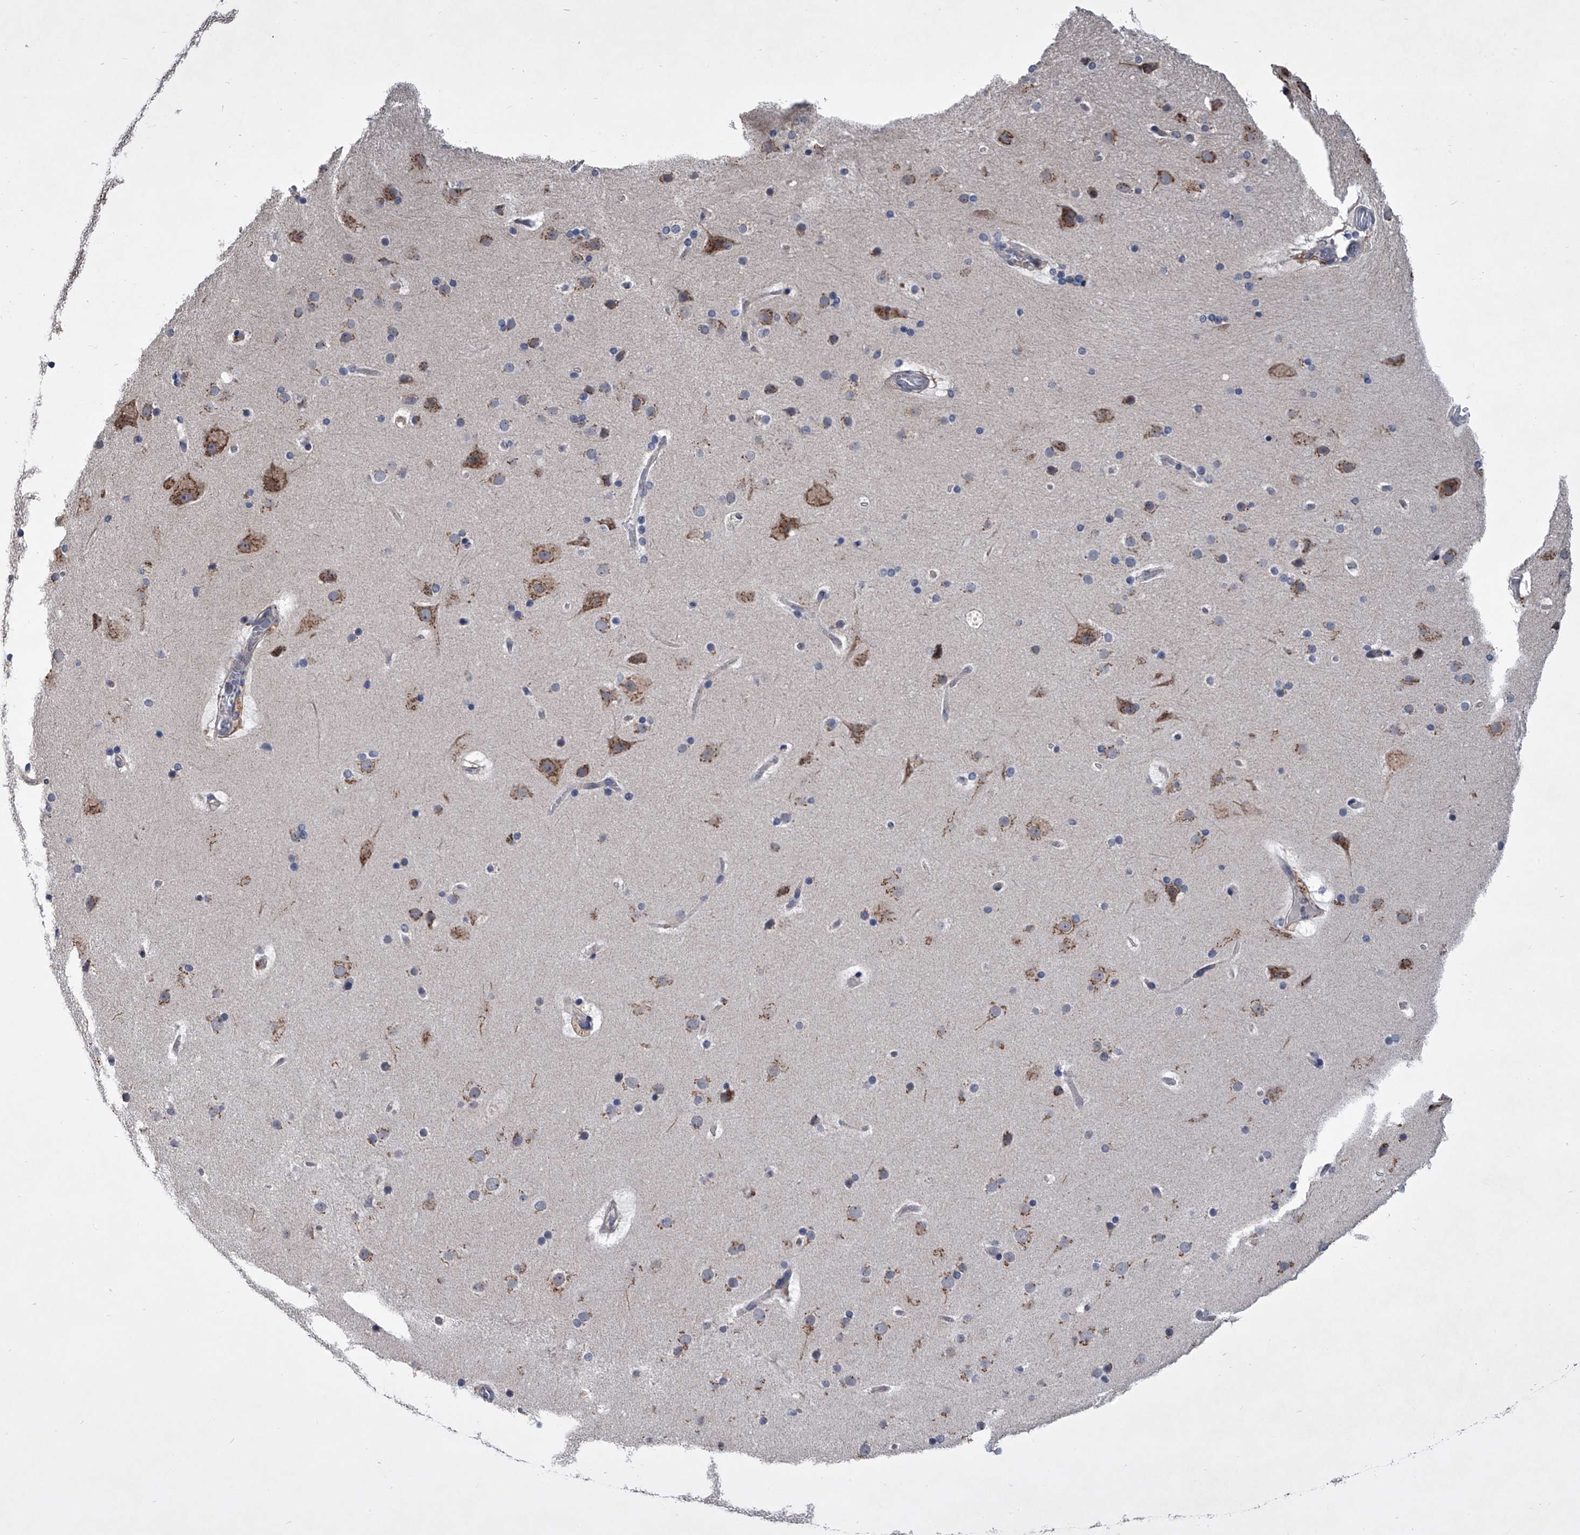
{"staining": {"intensity": "negative", "quantity": "none", "location": "none"}, "tissue": "cerebral cortex", "cell_type": "Endothelial cells", "image_type": "normal", "snomed": [{"axis": "morphology", "description": "Normal tissue, NOS"}, {"axis": "topography", "description": "Cerebral cortex"}], "caption": "DAB (3,3'-diaminobenzidine) immunohistochemical staining of benign cerebral cortex demonstrates no significant staining in endothelial cells. (DAB immunohistochemistry, high magnification).", "gene": "TRIM8", "patient": {"sex": "male", "age": 57}}